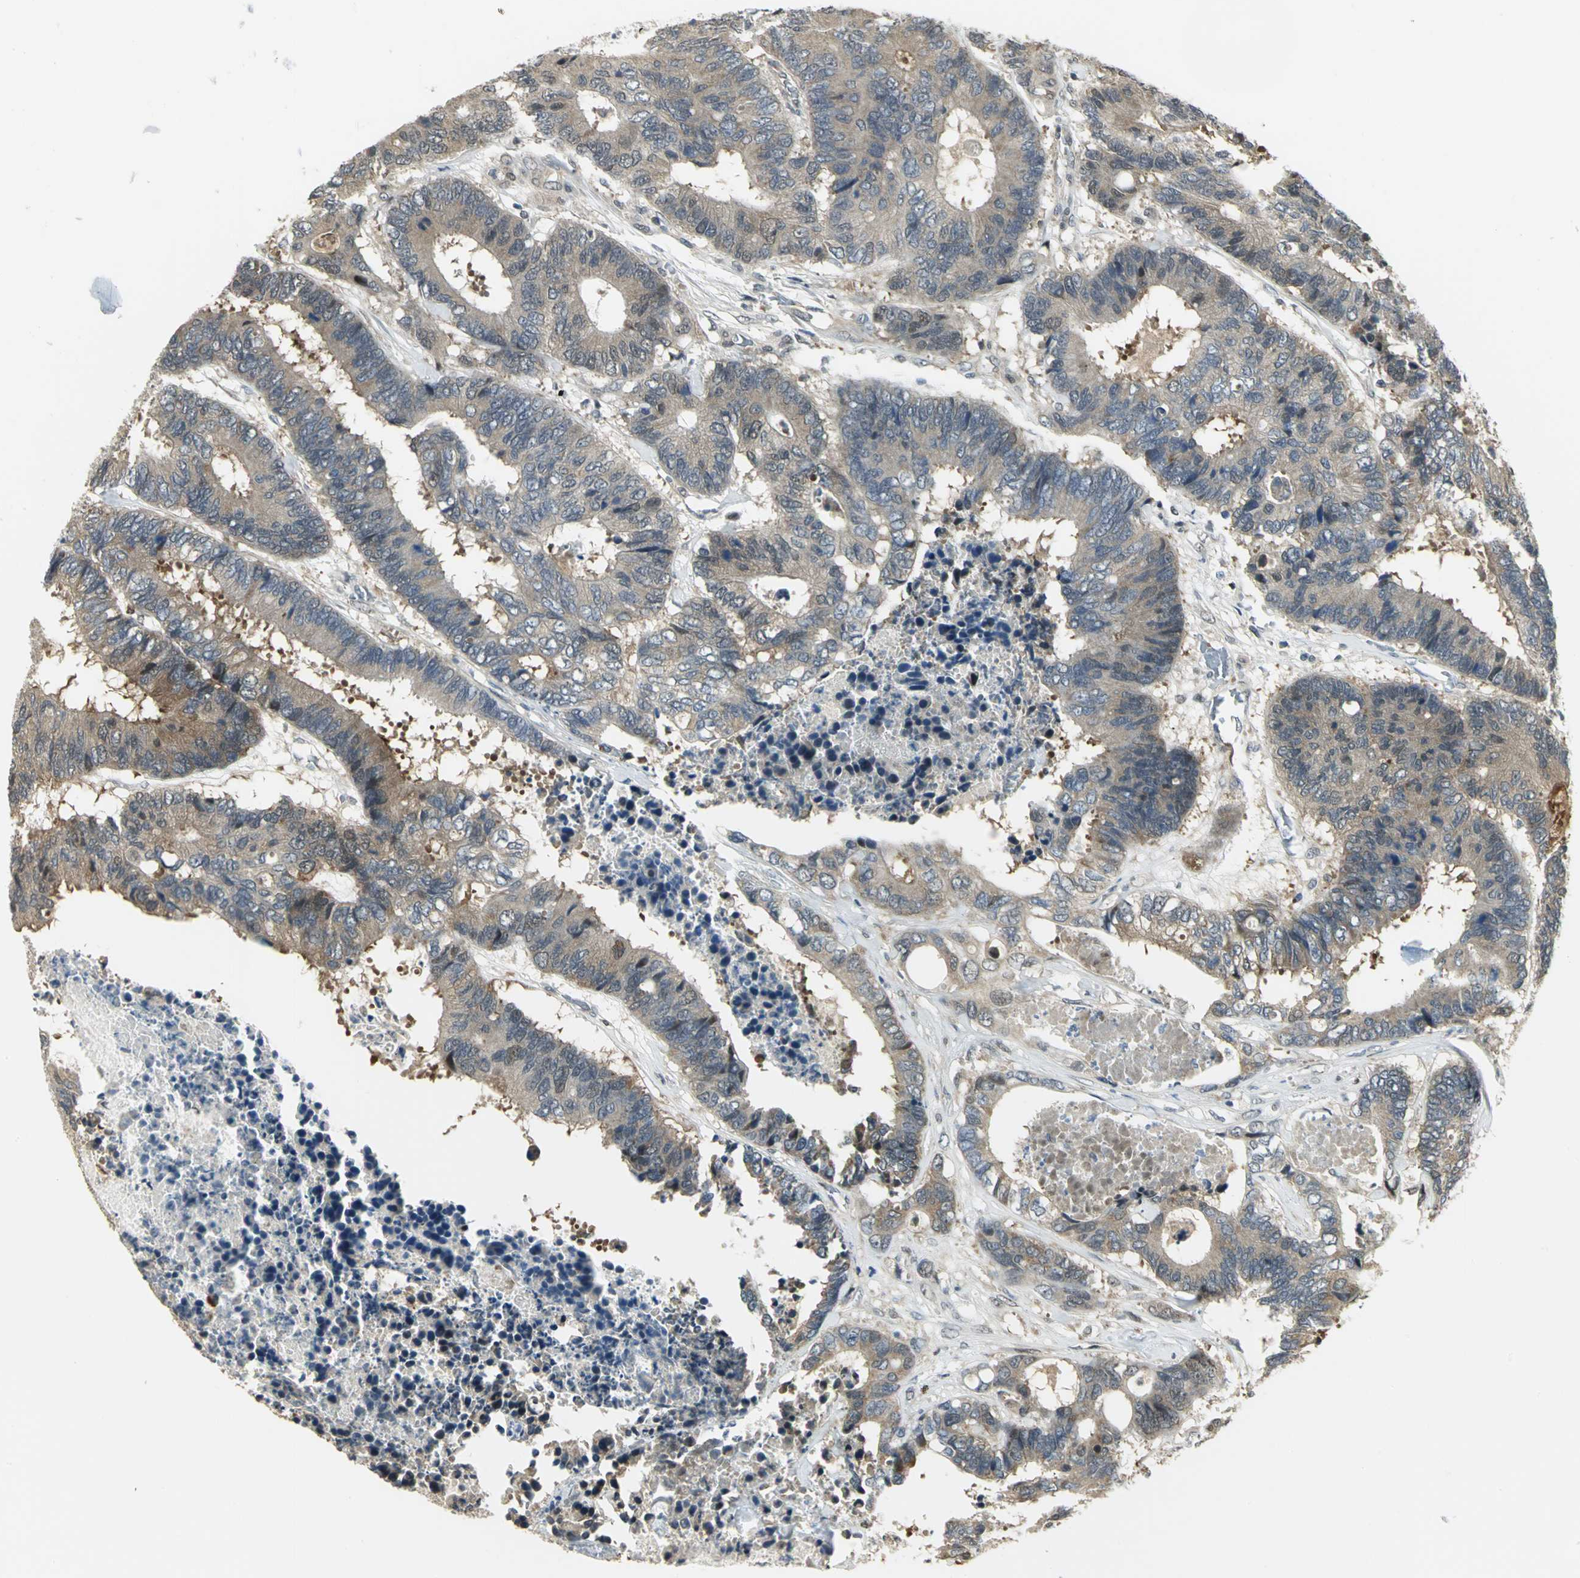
{"staining": {"intensity": "moderate", "quantity": ">75%", "location": "cytoplasmic/membranous"}, "tissue": "colorectal cancer", "cell_type": "Tumor cells", "image_type": "cancer", "snomed": [{"axis": "morphology", "description": "Adenocarcinoma, NOS"}, {"axis": "topography", "description": "Rectum"}], "caption": "Immunohistochemical staining of colorectal cancer exhibits medium levels of moderate cytoplasmic/membranous staining in approximately >75% of tumor cells.", "gene": "PSMC4", "patient": {"sex": "male", "age": 55}}